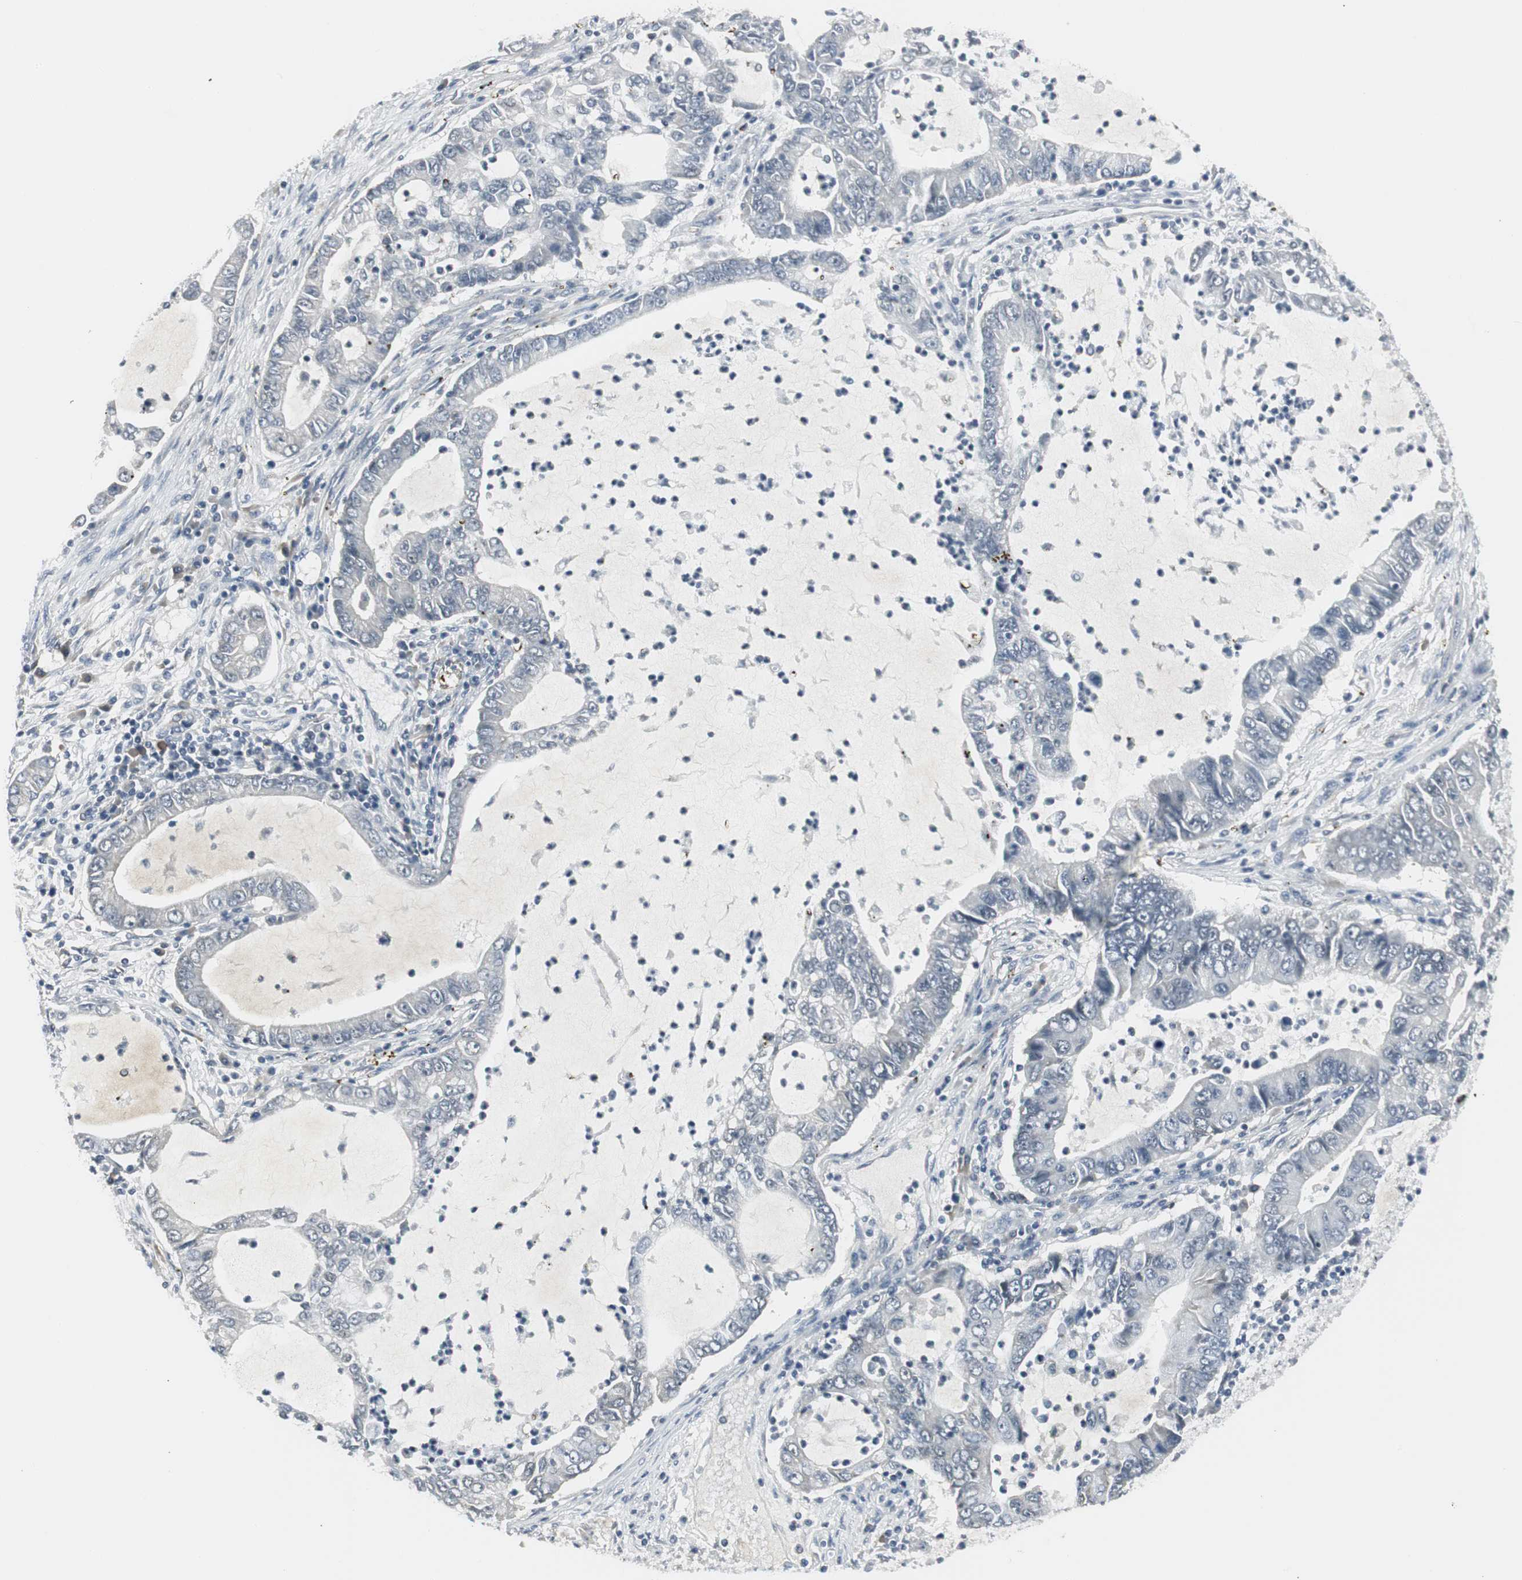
{"staining": {"intensity": "negative", "quantity": "none", "location": "none"}, "tissue": "lung cancer", "cell_type": "Tumor cells", "image_type": "cancer", "snomed": [{"axis": "morphology", "description": "Adenocarcinoma, NOS"}, {"axis": "topography", "description": "Lung"}], "caption": "This is an immunohistochemistry micrograph of lung adenocarcinoma. There is no positivity in tumor cells.", "gene": "ZBTB7B", "patient": {"sex": "female", "age": 51}}